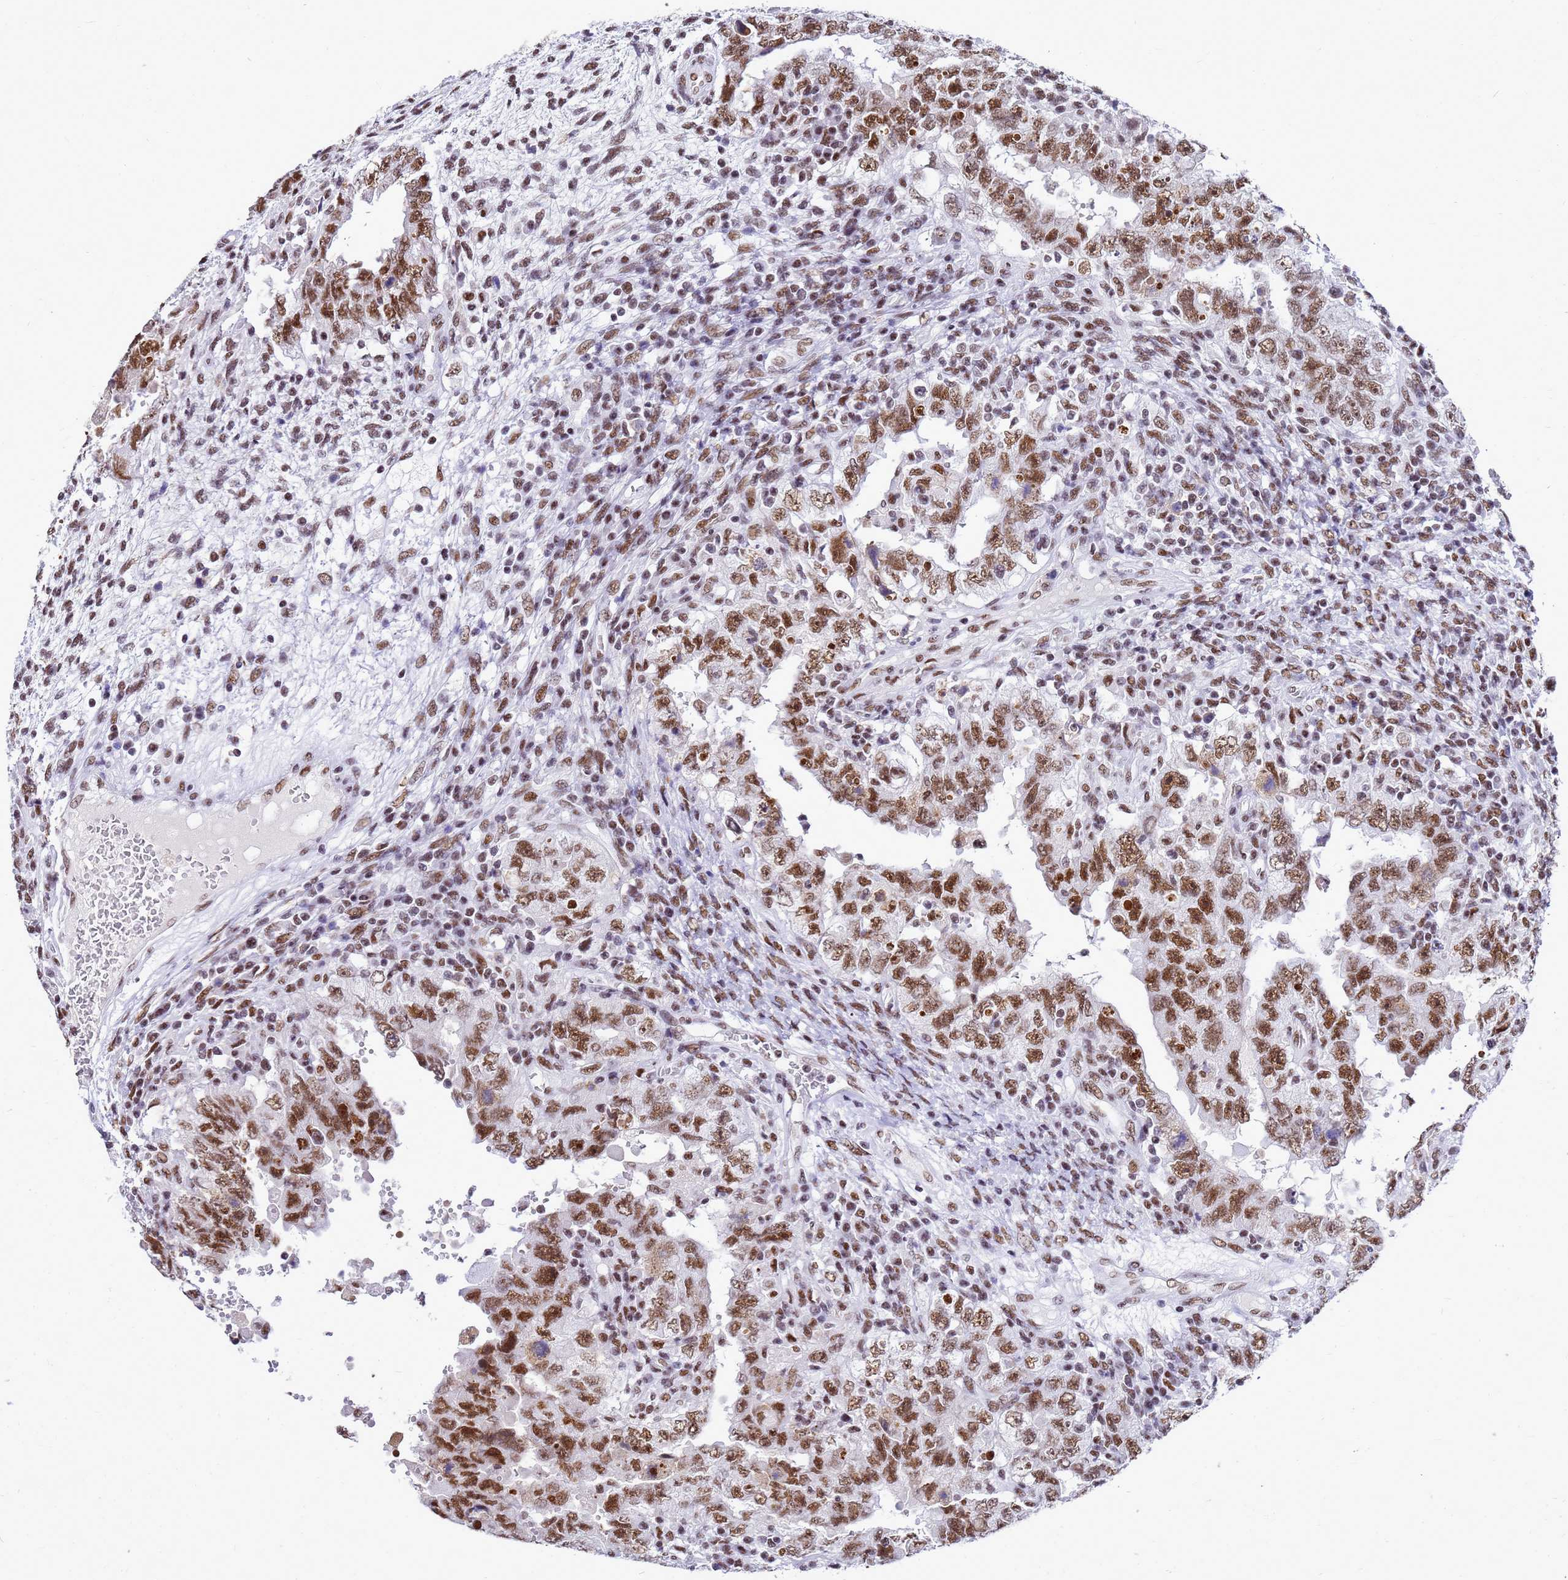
{"staining": {"intensity": "moderate", "quantity": ">75%", "location": "nuclear"}, "tissue": "testis cancer", "cell_type": "Tumor cells", "image_type": "cancer", "snomed": [{"axis": "morphology", "description": "Carcinoma, Embryonal, NOS"}, {"axis": "topography", "description": "Testis"}], "caption": "Protein analysis of testis embryonal carcinoma tissue displays moderate nuclear expression in about >75% of tumor cells.", "gene": "SART3", "patient": {"sex": "male", "age": 26}}